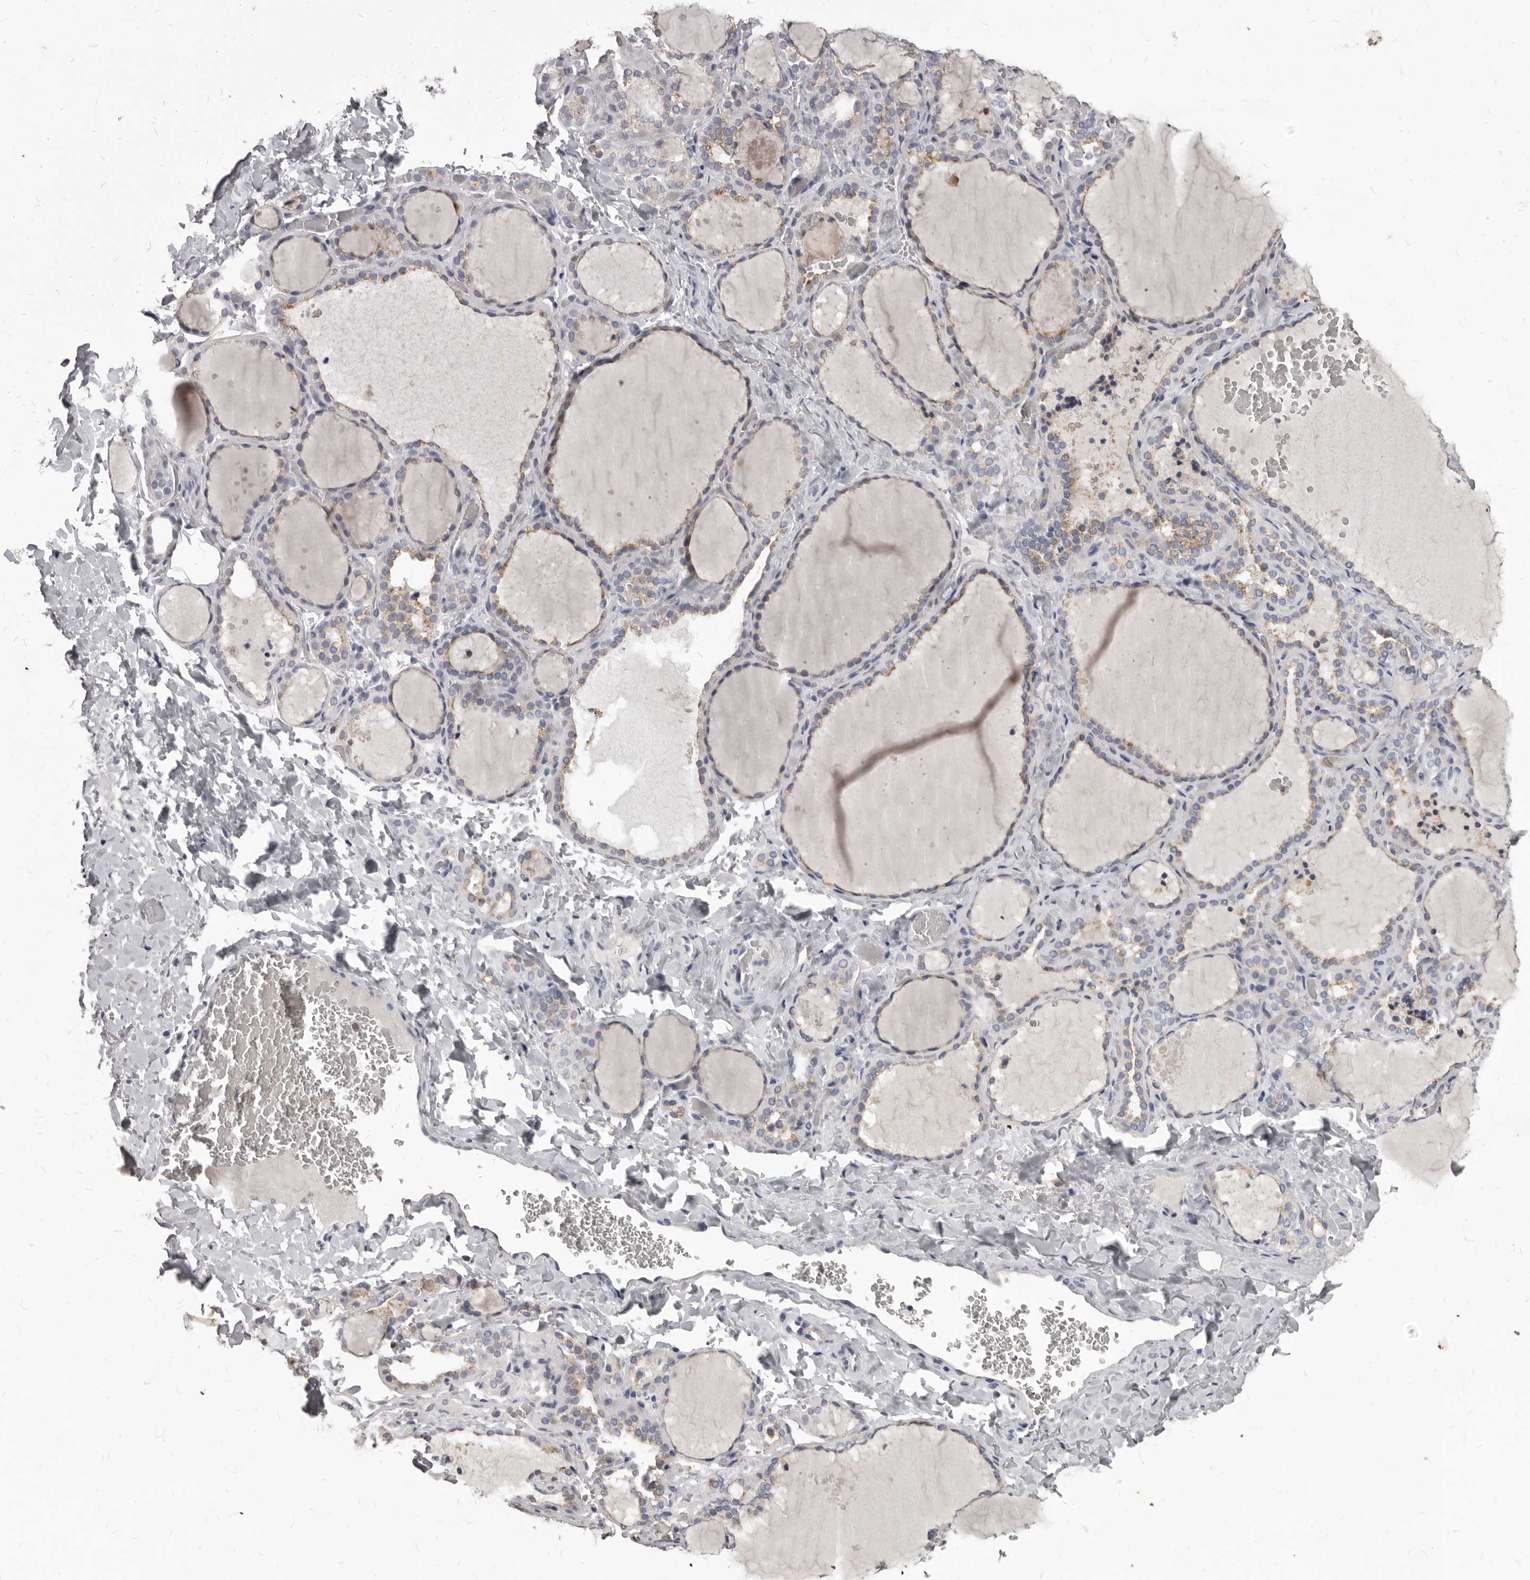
{"staining": {"intensity": "moderate", "quantity": "<25%", "location": "cytoplasmic/membranous"}, "tissue": "thyroid gland", "cell_type": "Glandular cells", "image_type": "normal", "snomed": [{"axis": "morphology", "description": "Normal tissue, NOS"}, {"axis": "topography", "description": "Thyroid gland"}], "caption": "Protein expression by IHC demonstrates moderate cytoplasmic/membranous expression in about <25% of glandular cells in unremarkable thyroid gland. The protein of interest is stained brown, and the nuclei are stained in blue (DAB (3,3'-diaminobenzidine) IHC with brightfield microscopy, high magnification).", "gene": "PI4K2A", "patient": {"sex": "female", "age": 22}}